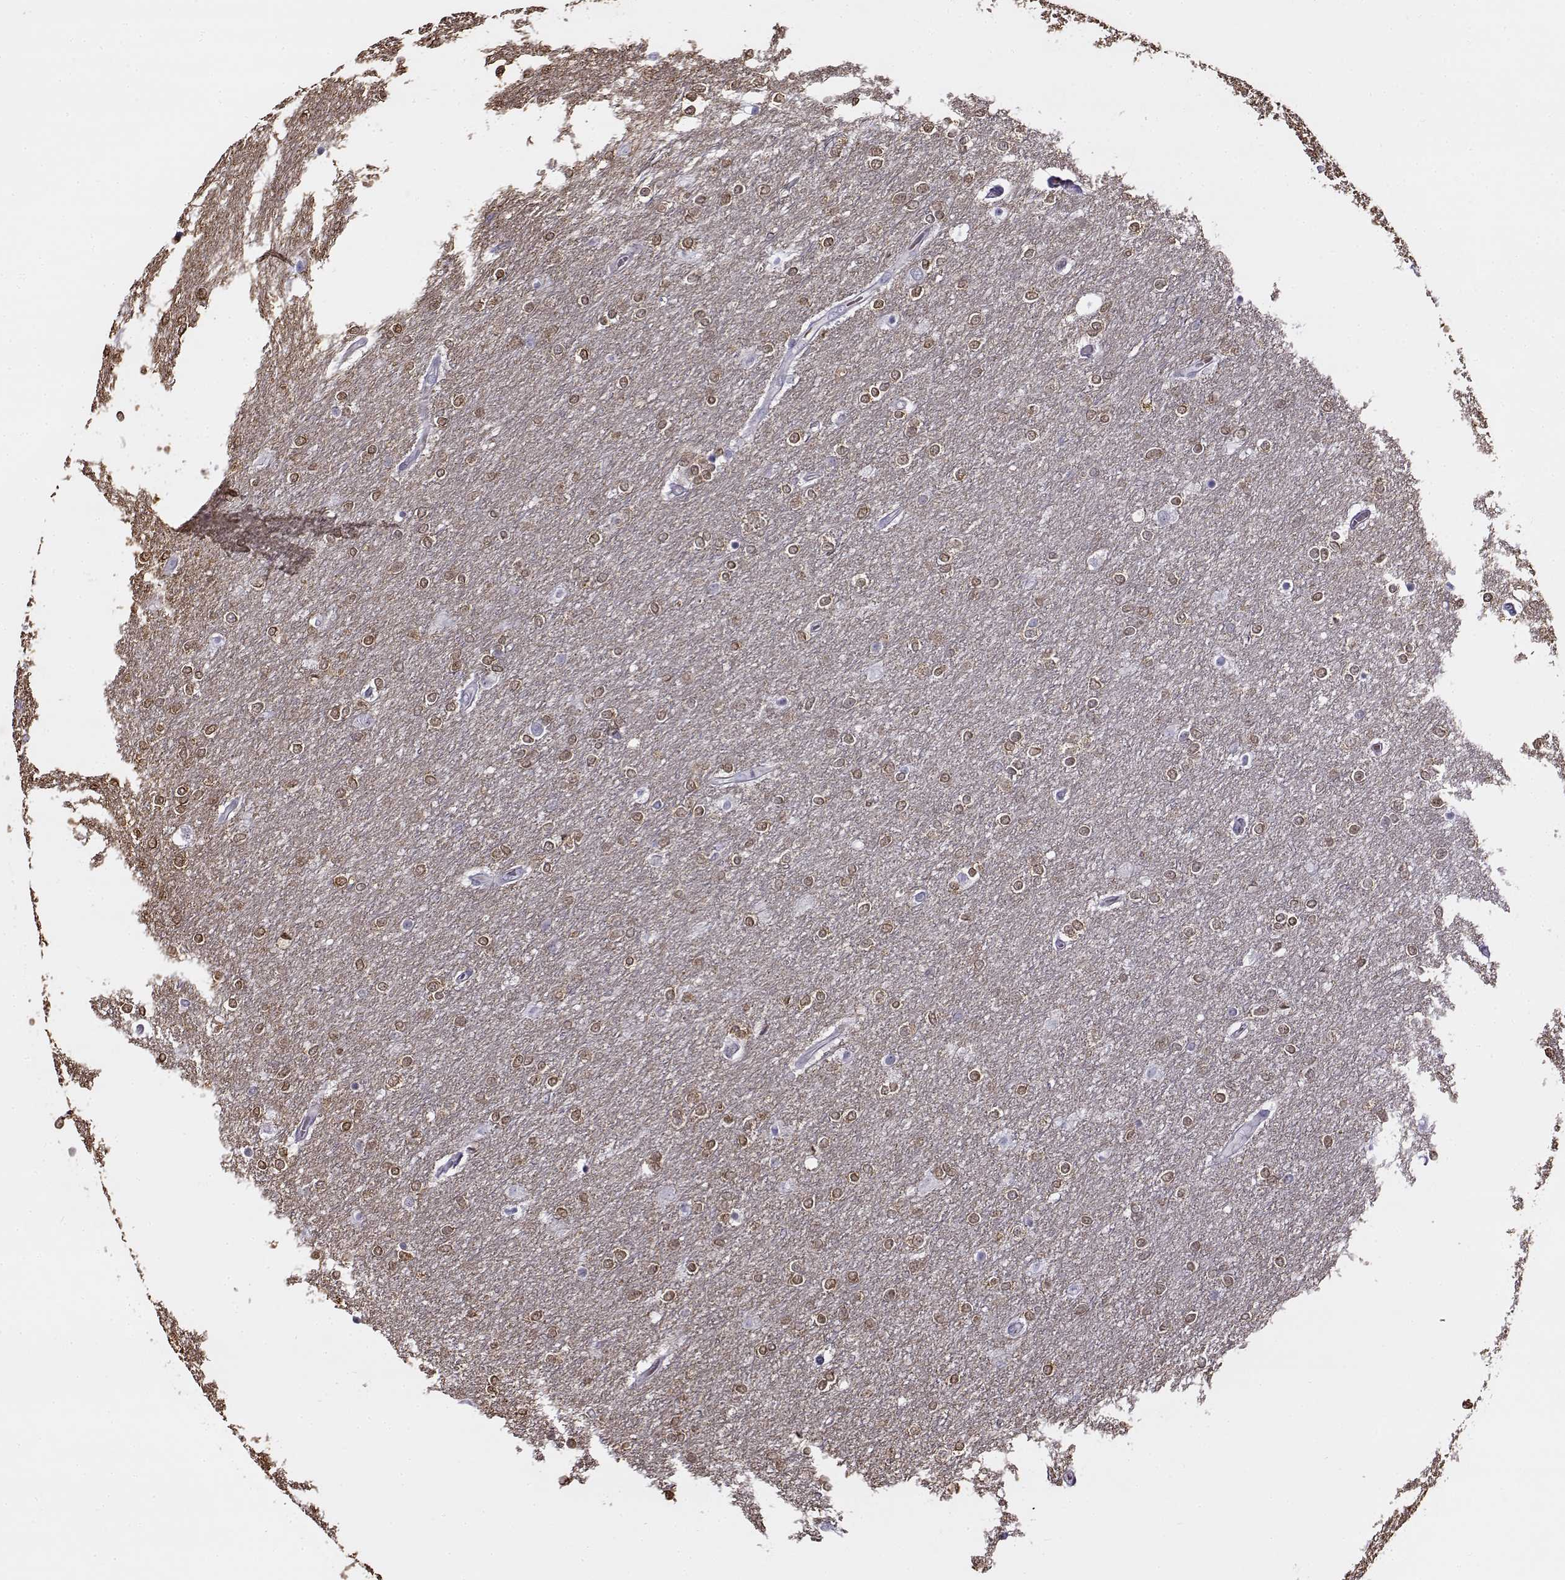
{"staining": {"intensity": "moderate", "quantity": ">75%", "location": "cytoplasmic/membranous"}, "tissue": "glioma", "cell_type": "Tumor cells", "image_type": "cancer", "snomed": [{"axis": "morphology", "description": "Glioma, malignant, High grade"}, {"axis": "topography", "description": "Brain"}], "caption": "Human malignant high-grade glioma stained for a protein (brown) demonstrates moderate cytoplasmic/membranous positive expression in approximately >75% of tumor cells.", "gene": "UCP3", "patient": {"sex": "female", "age": 61}}